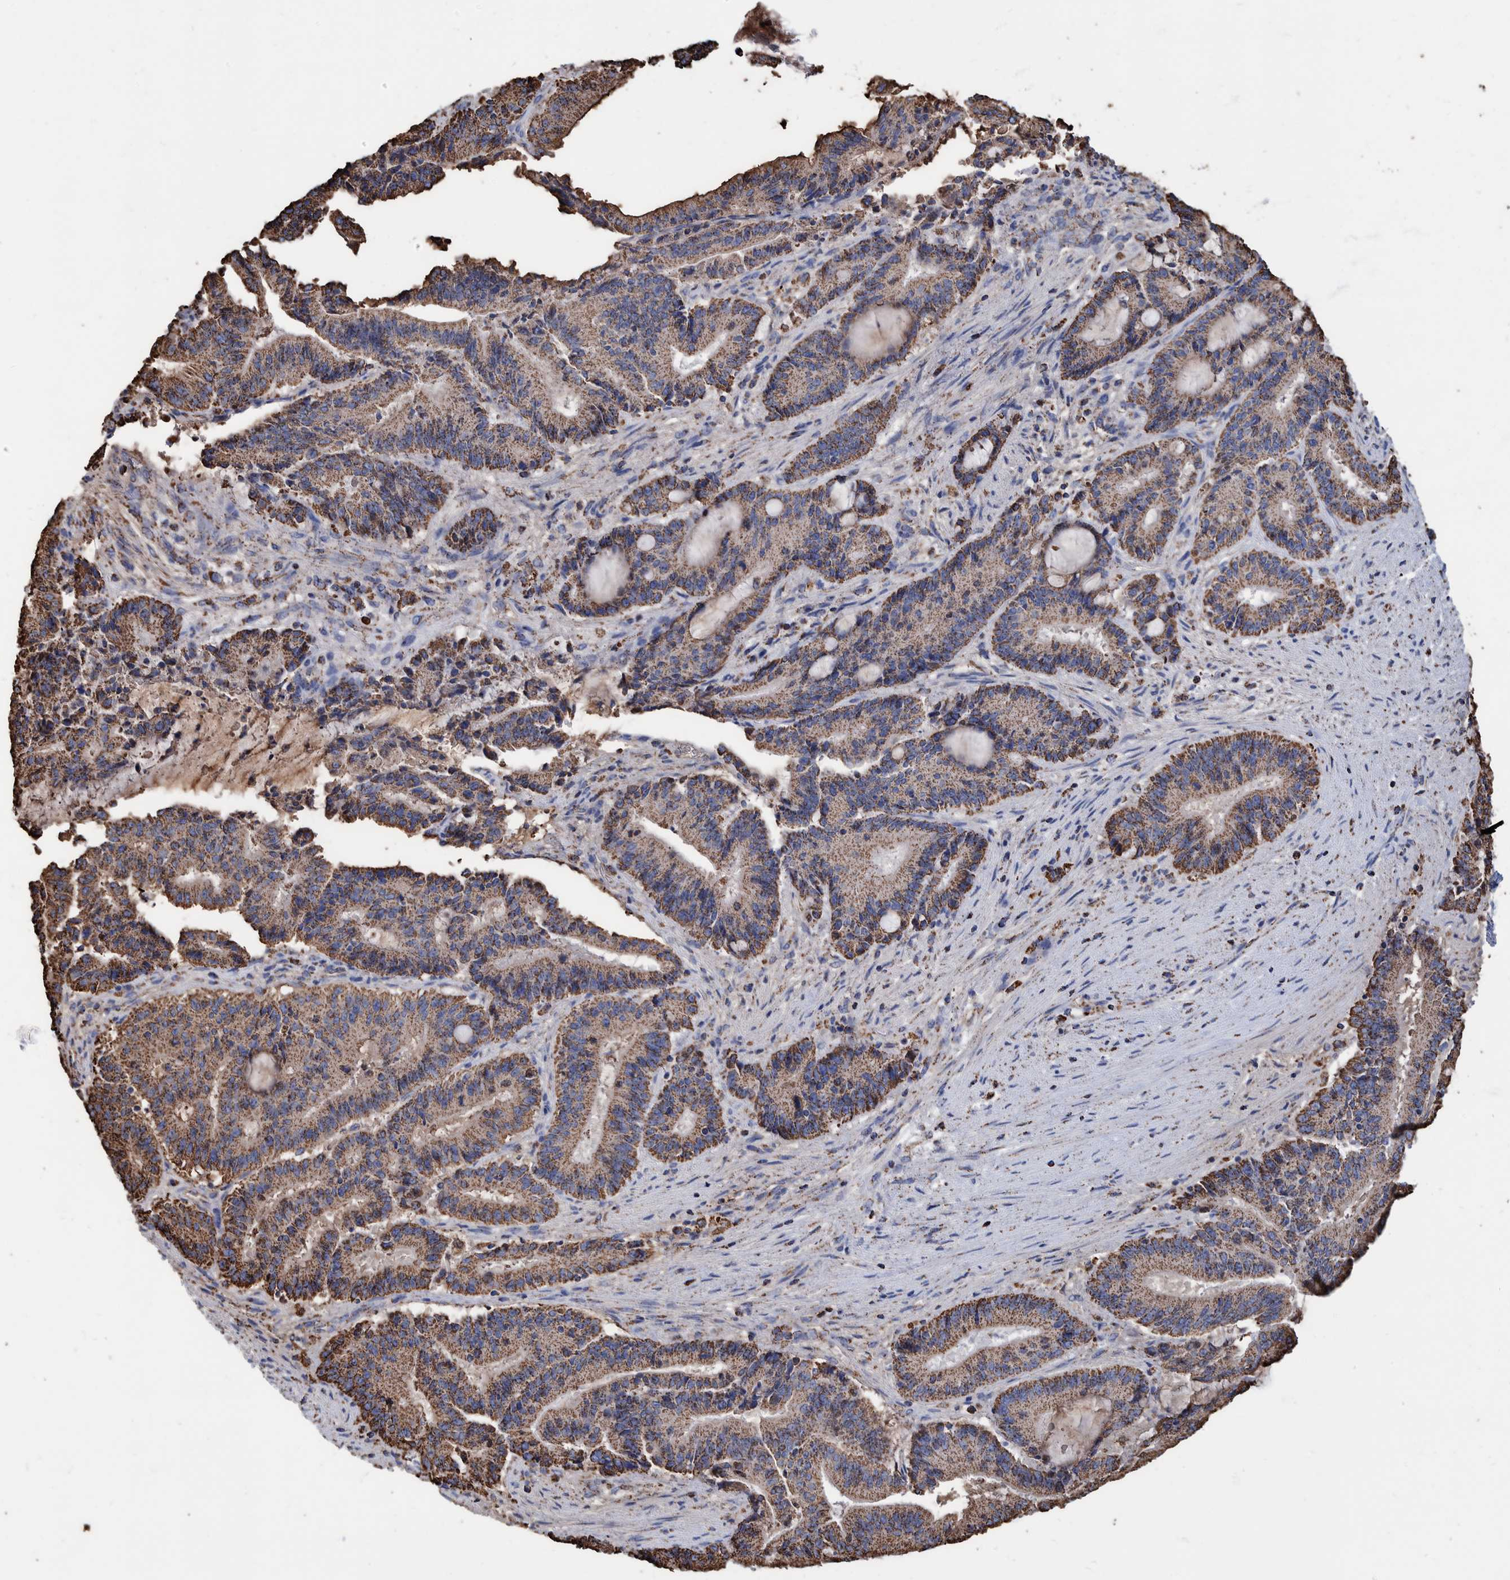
{"staining": {"intensity": "strong", "quantity": ">75%", "location": "cytoplasmic/membranous"}, "tissue": "liver cancer", "cell_type": "Tumor cells", "image_type": "cancer", "snomed": [{"axis": "morphology", "description": "Normal tissue, NOS"}, {"axis": "morphology", "description": "Cholangiocarcinoma"}, {"axis": "topography", "description": "Liver"}, {"axis": "topography", "description": "Peripheral nerve tissue"}], "caption": "Immunohistochemistry photomicrograph of human liver cancer stained for a protein (brown), which exhibits high levels of strong cytoplasmic/membranous staining in about >75% of tumor cells.", "gene": "VPS26C", "patient": {"sex": "female", "age": 73}}